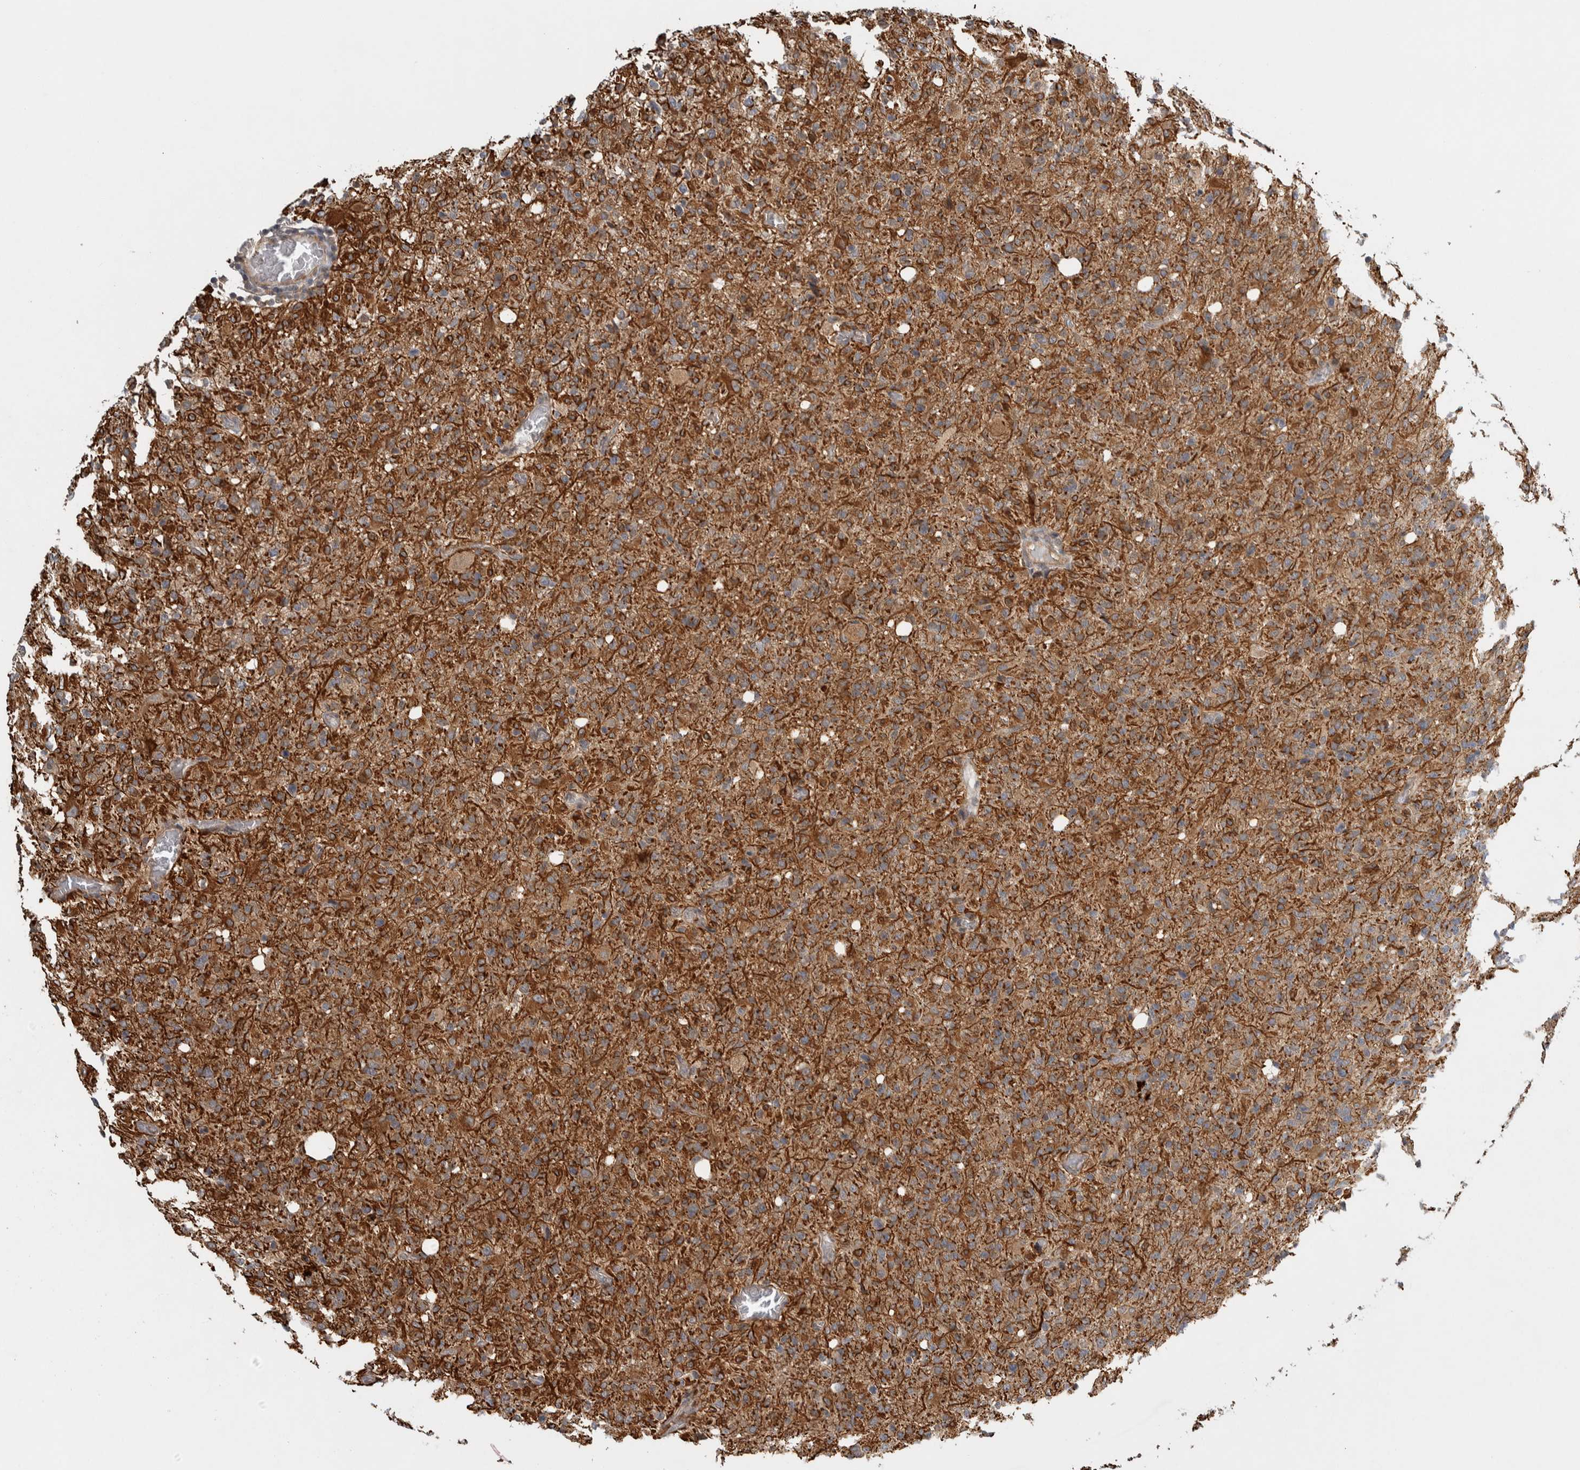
{"staining": {"intensity": "moderate", "quantity": ">75%", "location": "cytoplasmic/membranous"}, "tissue": "glioma", "cell_type": "Tumor cells", "image_type": "cancer", "snomed": [{"axis": "morphology", "description": "Glioma, malignant, High grade"}, {"axis": "topography", "description": "Brain"}], "caption": "Immunohistochemical staining of human glioma exhibits medium levels of moderate cytoplasmic/membranous expression in approximately >75% of tumor cells. The protein is stained brown, and the nuclei are stained in blue (DAB (3,3'-diaminobenzidine) IHC with brightfield microscopy, high magnification).", "gene": "TBC1D31", "patient": {"sex": "female", "age": 57}}